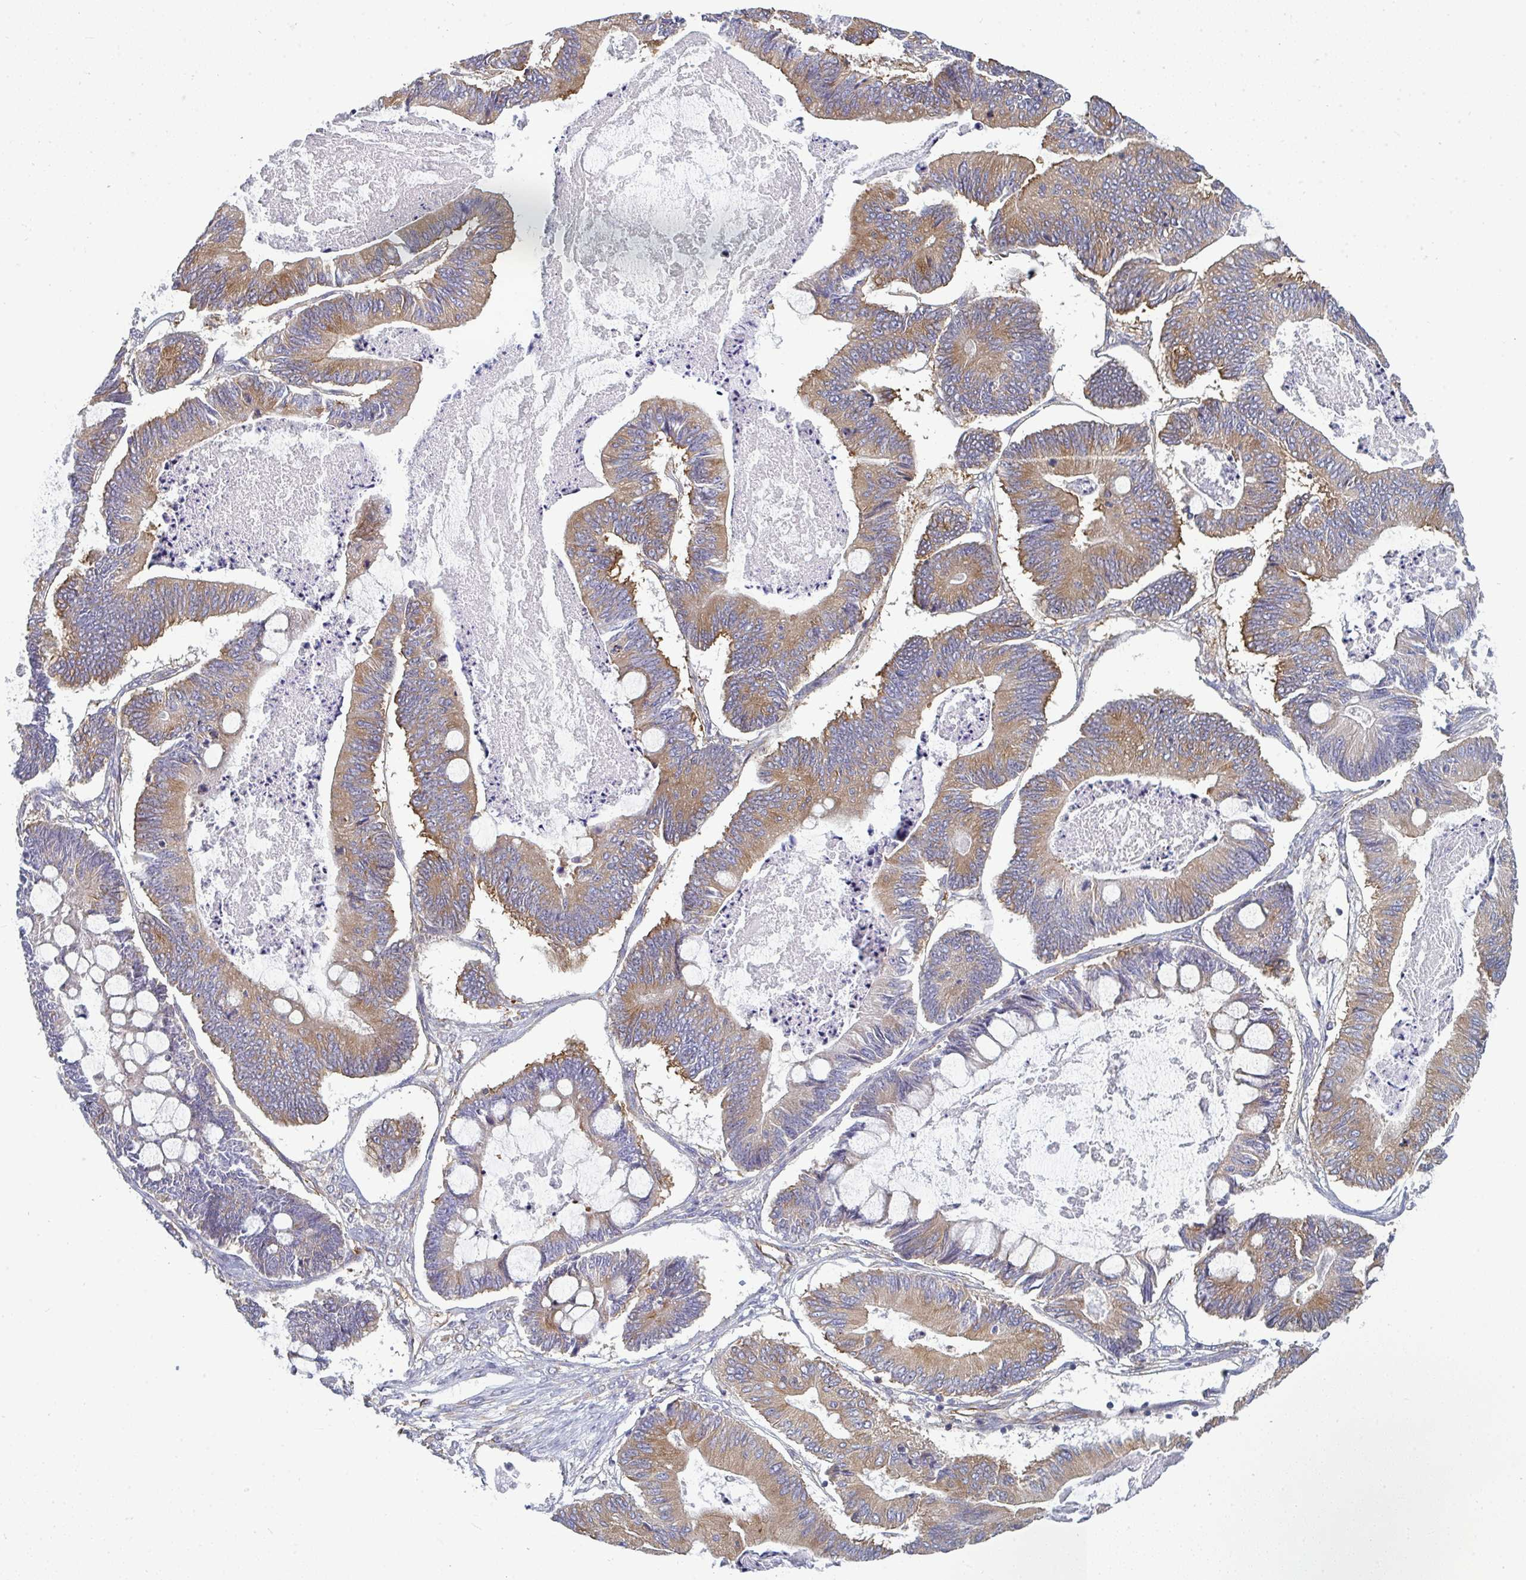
{"staining": {"intensity": "moderate", "quantity": ">75%", "location": "cytoplasmic/membranous"}, "tissue": "ovarian cancer", "cell_type": "Tumor cells", "image_type": "cancer", "snomed": [{"axis": "morphology", "description": "Cystadenocarcinoma, mucinous, NOS"}, {"axis": "topography", "description": "Ovary"}], "caption": "Moderate cytoplasmic/membranous expression for a protein is identified in approximately >75% of tumor cells of ovarian cancer using immunohistochemistry (IHC).", "gene": "DYNC1I2", "patient": {"sex": "female", "age": 61}}